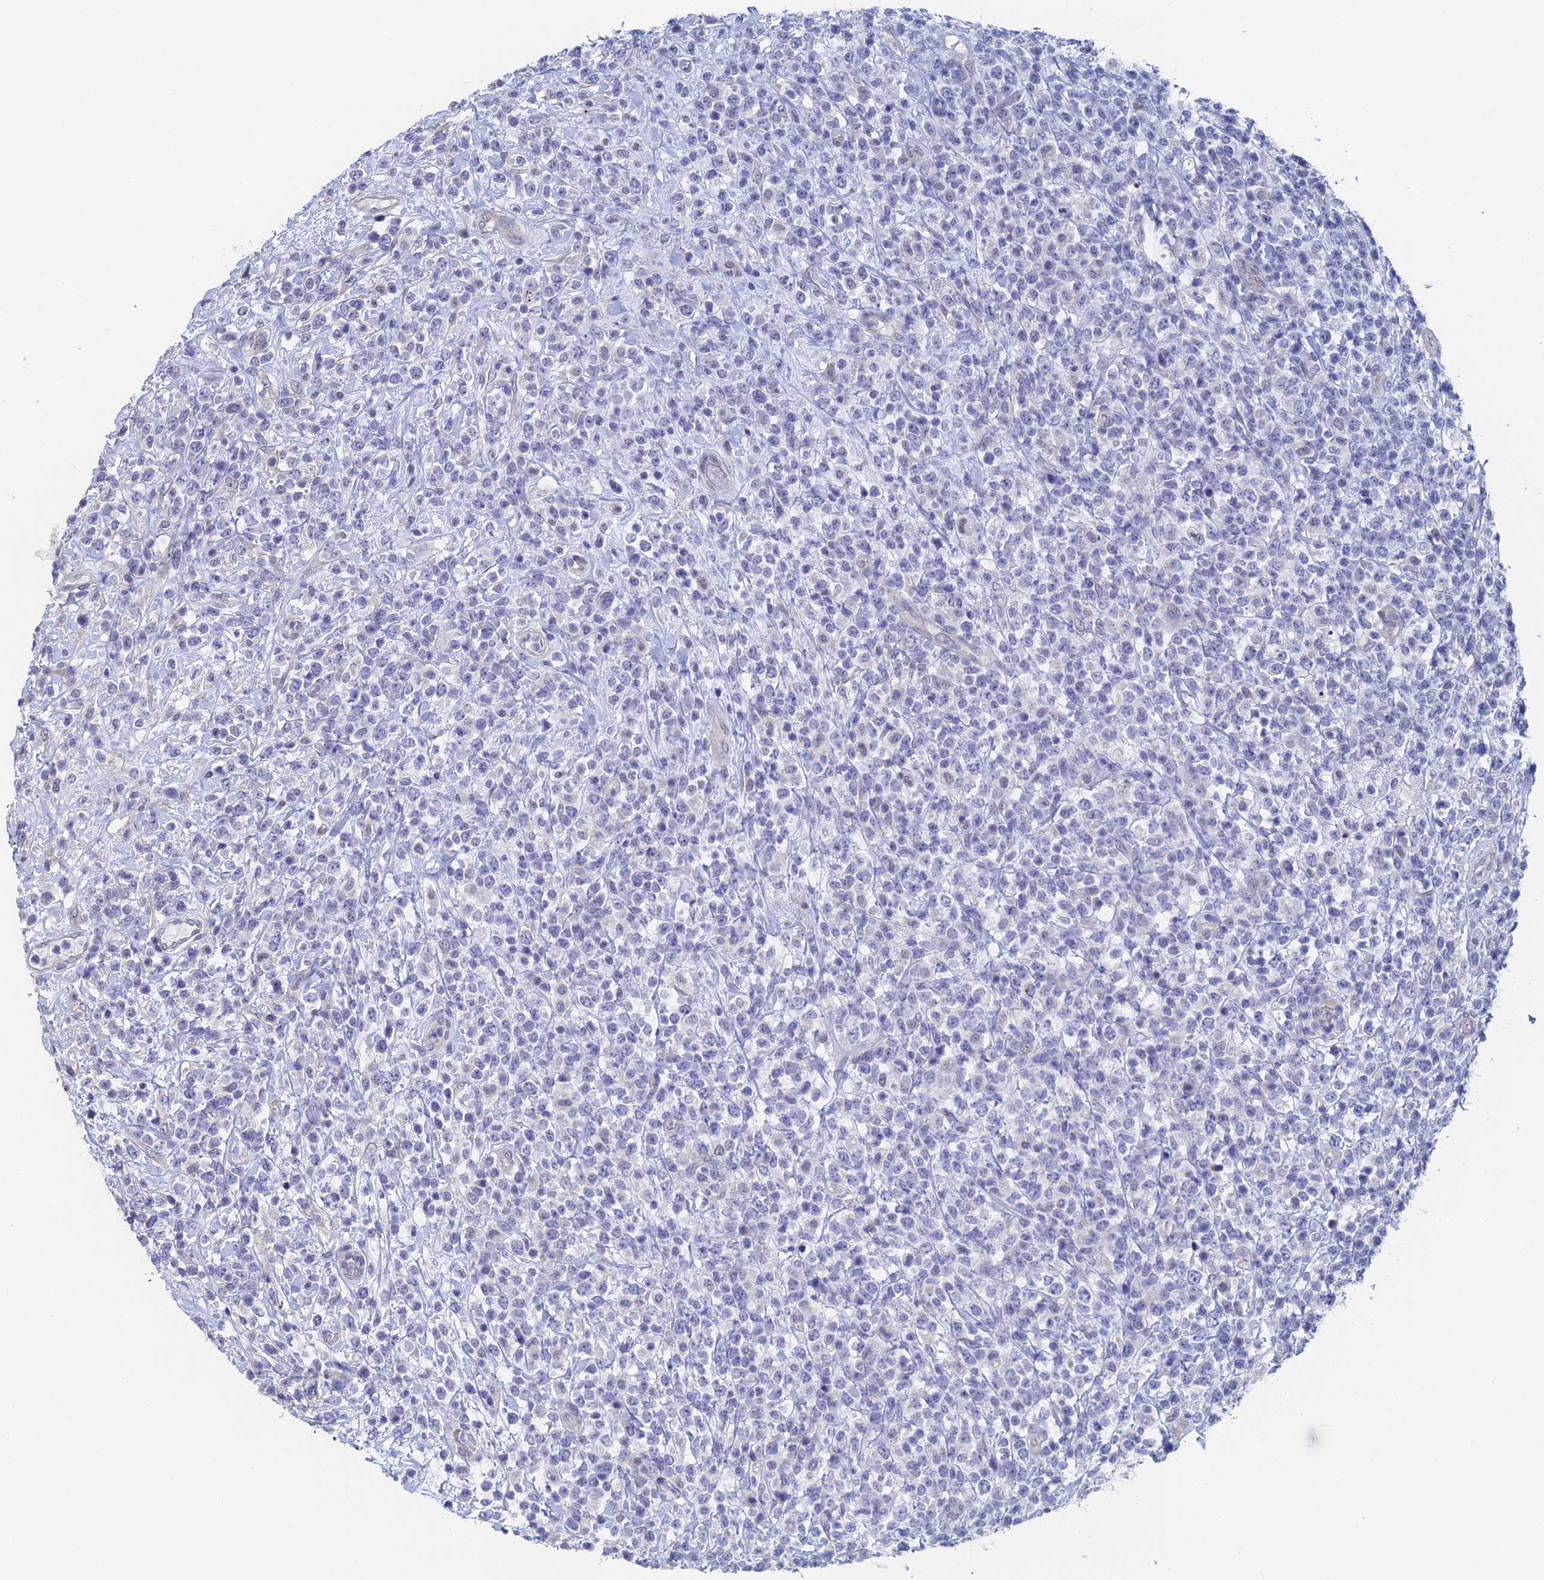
{"staining": {"intensity": "negative", "quantity": "none", "location": "none"}, "tissue": "lymphoma", "cell_type": "Tumor cells", "image_type": "cancer", "snomed": [{"axis": "morphology", "description": "Malignant lymphoma, non-Hodgkin's type, High grade"}, {"axis": "topography", "description": "Colon"}], "caption": "This is an immunohistochemistry (IHC) micrograph of human high-grade malignant lymphoma, non-Hodgkin's type. There is no expression in tumor cells.", "gene": "GMNC", "patient": {"sex": "female", "age": 53}}